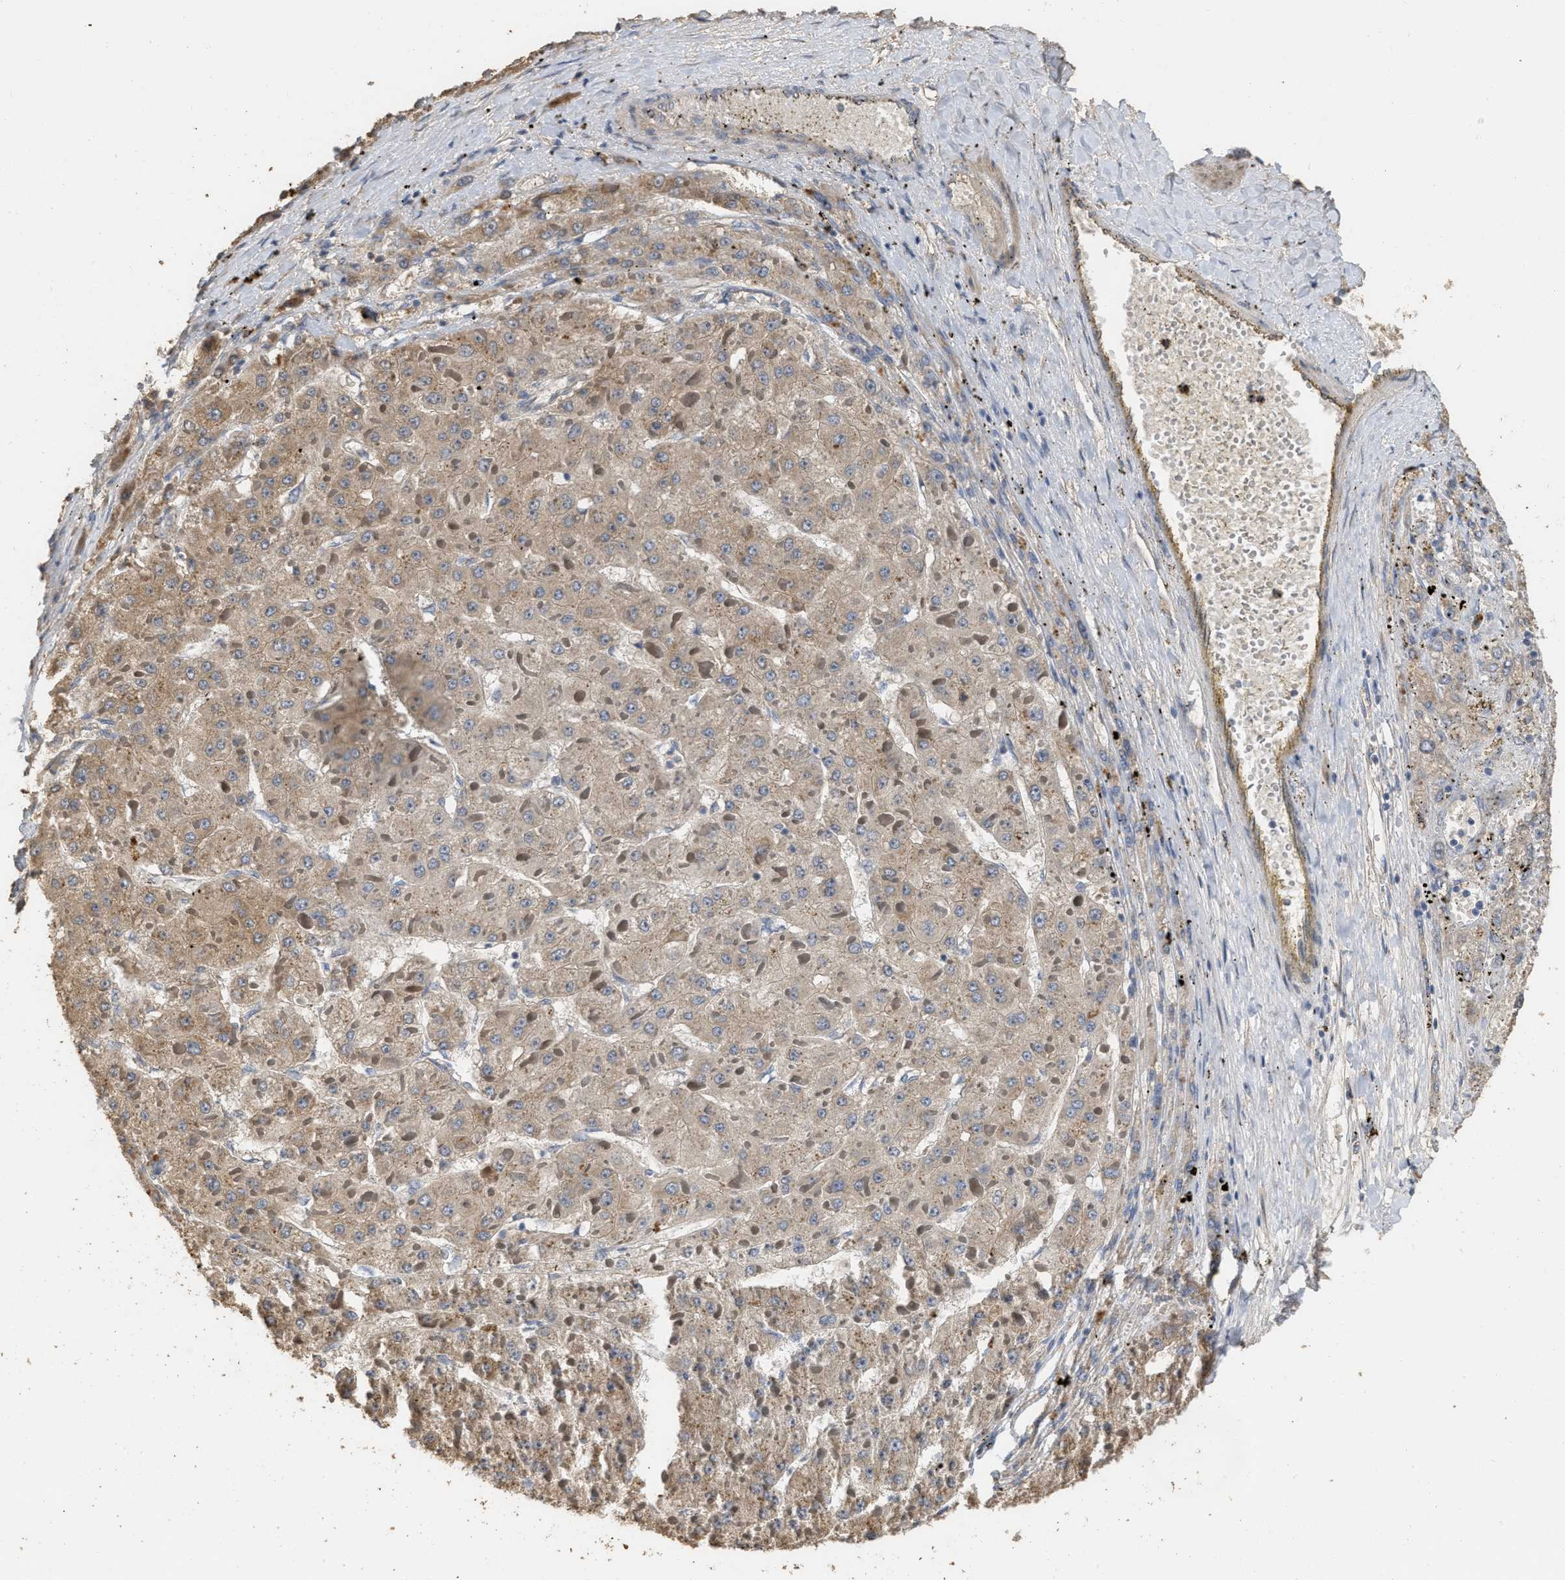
{"staining": {"intensity": "moderate", "quantity": ">75%", "location": "cytoplasmic/membranous"}, "tissue": "liver cancer", "cell_type": "Tumor cells", "image_type": "cancer", "snomed": [{"axis": "morphology", "description": "Carcinoma, Hepatocellular, NOS"}, {"axis": "topography", "description": "Liver"}], "caption": "Immunohistochemistry (IHC) (DAB) staining of liver hepatocellular carcinoma shows moderate cytoplasmic/membranous protein expression in about >75% of tumor cells.", "gene": "NCS1", "patient": {"sex": "female", "age": 73}}